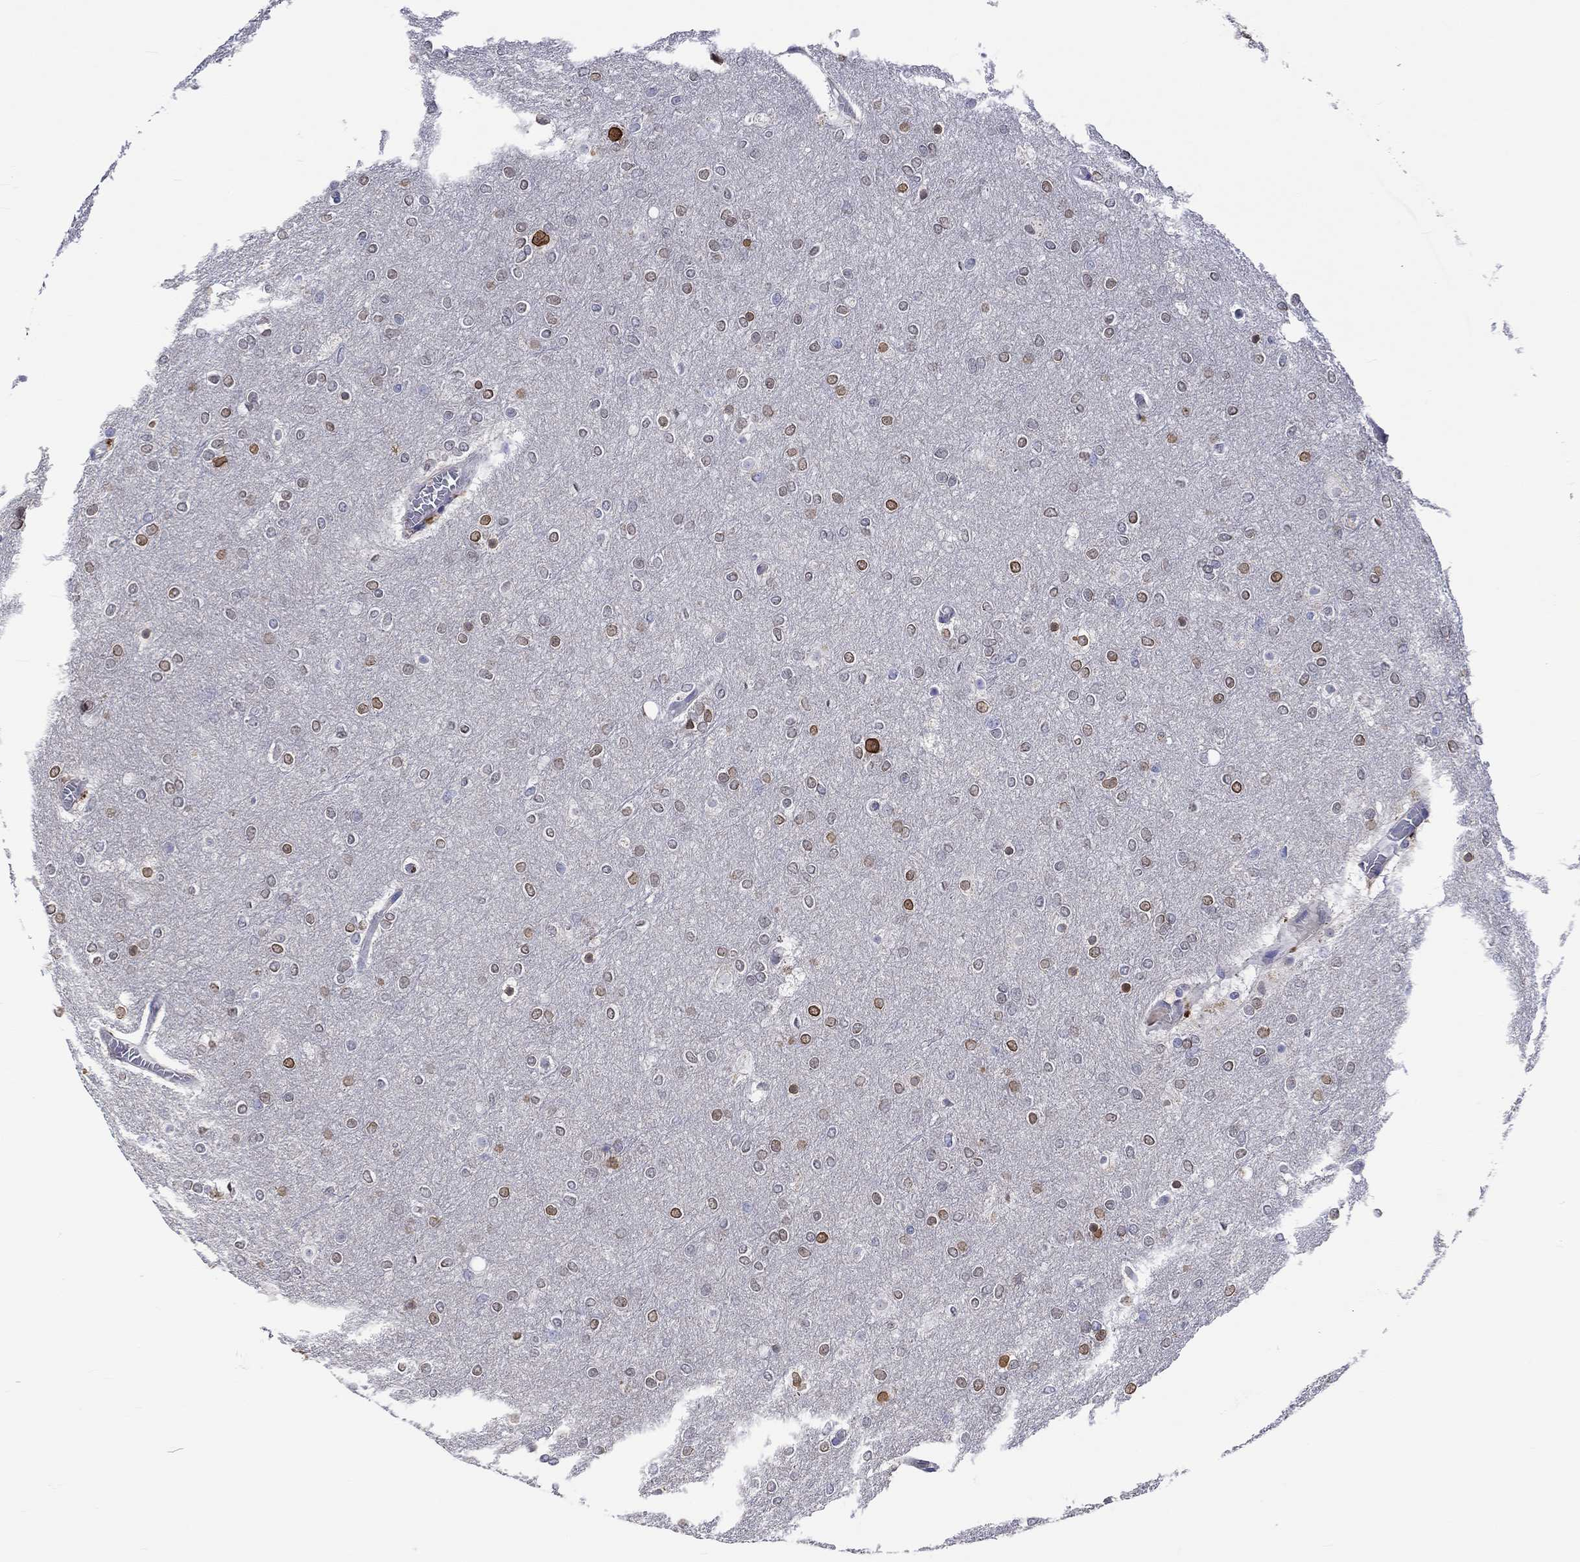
{"staining": {"intensity": "weak", "quantity": "25%-75%", "location": "cytoplasmic/membranous,nuclear"}, "tissue": "glioma", "cell_type": "Tumor cells", "image_type": "cancer", "snomed": [{"axis": "morphology", "description": "Glioma, malignant, High grade"}, {"axis": "topography", "description": "Brain"}], "caption": "Protein expression analysis of glioma displays weak cytoplasmic/membranous and nuclear expression in about 25%-75% of tumor cells. (DAB (3,3'-diaminobenzidine) IHC, brown staining for protein, blue staining for nuclei).", "gene": "LRFN4", "patient": {"sex": "female", "age": 61}}